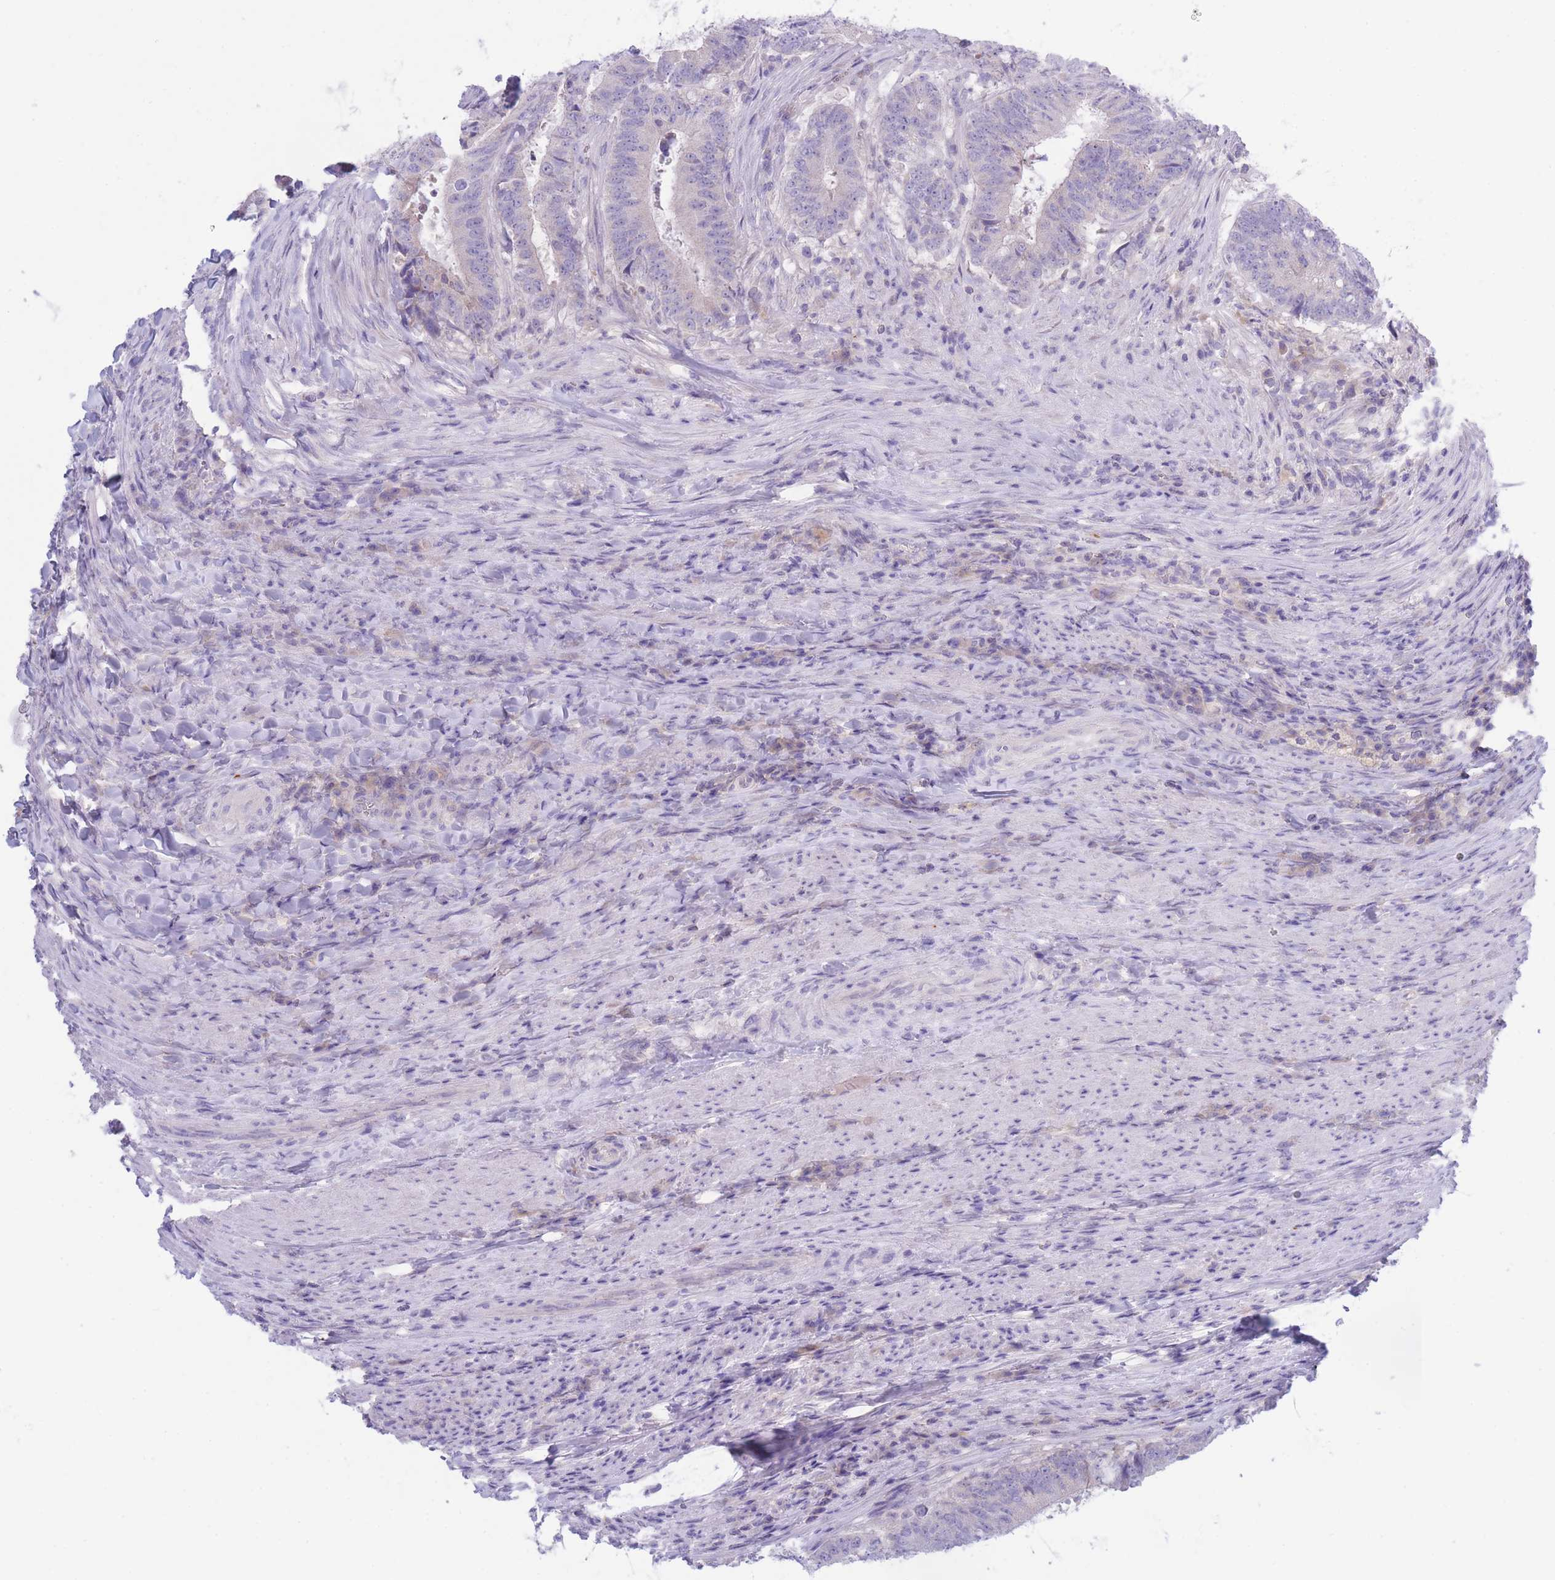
{"staining": {"intensity": "negative", "quantity": "none", "location": "none"}, "tissue": "colorectal cancer", "cell_type": "Tumor cells", "image_type": "cancer", "snomed": [{"axis": "morphology", "description": "Adenocarcinoma, NOS"}, {"axis": "topography", "description": "Colon"}], "caption": "Immunohistochemistry (IHC) micrograph of human colorectal cancer stained for a protein (brown), which reveals no positivity in tumor cells.", "gene": "PCDHB3", "patient": {"sex": "female", "age": 43}}